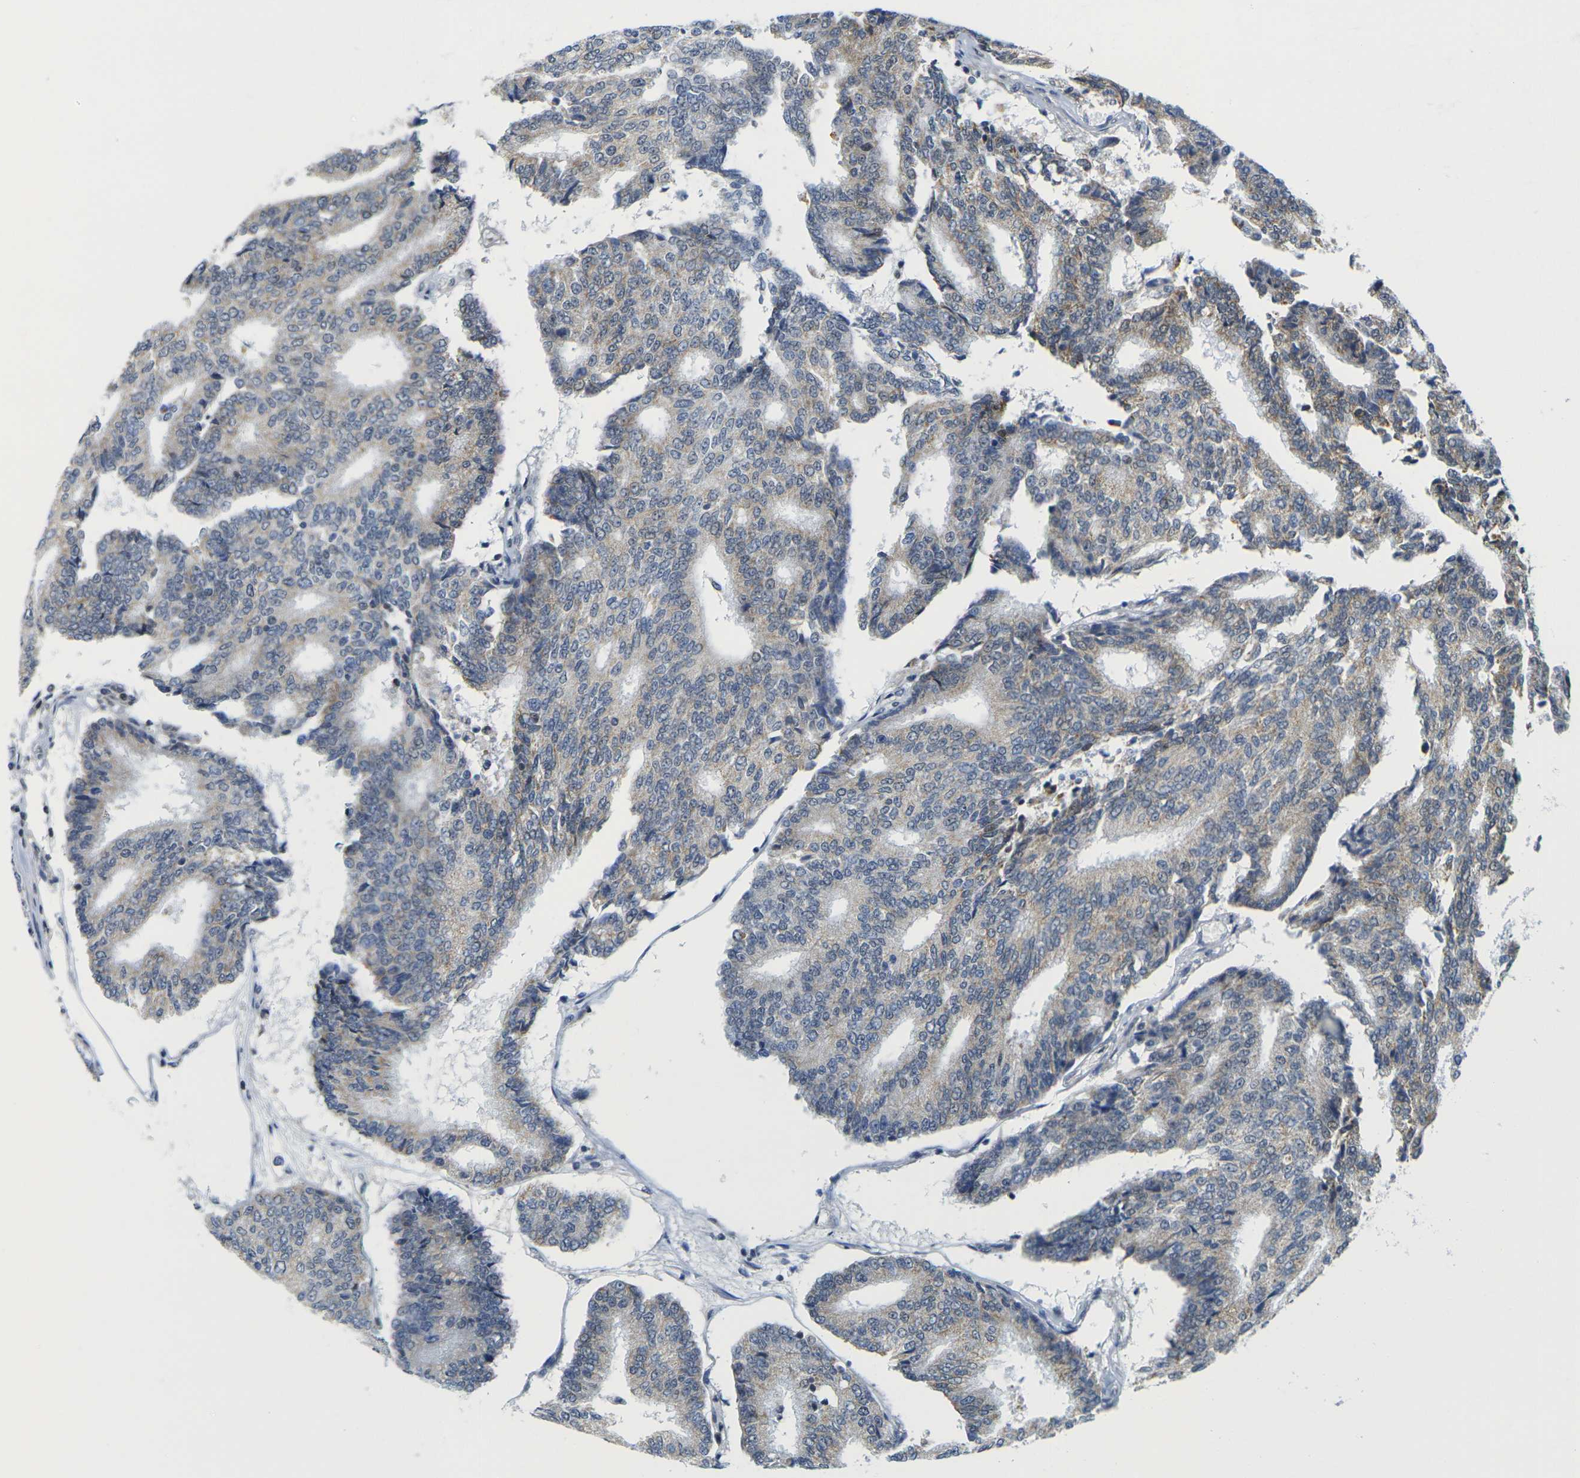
{"staining": {"intensity": "weak", "quantity": "25%-75%", "location": "cytoplasmic/membranous"}, "tissue": "prostate cancer", "cell_type": "Tumor cells", "image_type": "cancer", "snomed": [{"axis": "morphology", "description": "Adenocarcinoma, High grade"}, {"axis": "topography", "description": "Prostate"}], "caption": "Prostate high-grade adenocarcinoma tissue exhibits weak cytoplasmic/membranous expression in about 25%-75% of tumor cells, visualized by immunohistochemistry.", "gene": "OTOF", "patient": {"sex": "male", "age": 55}}